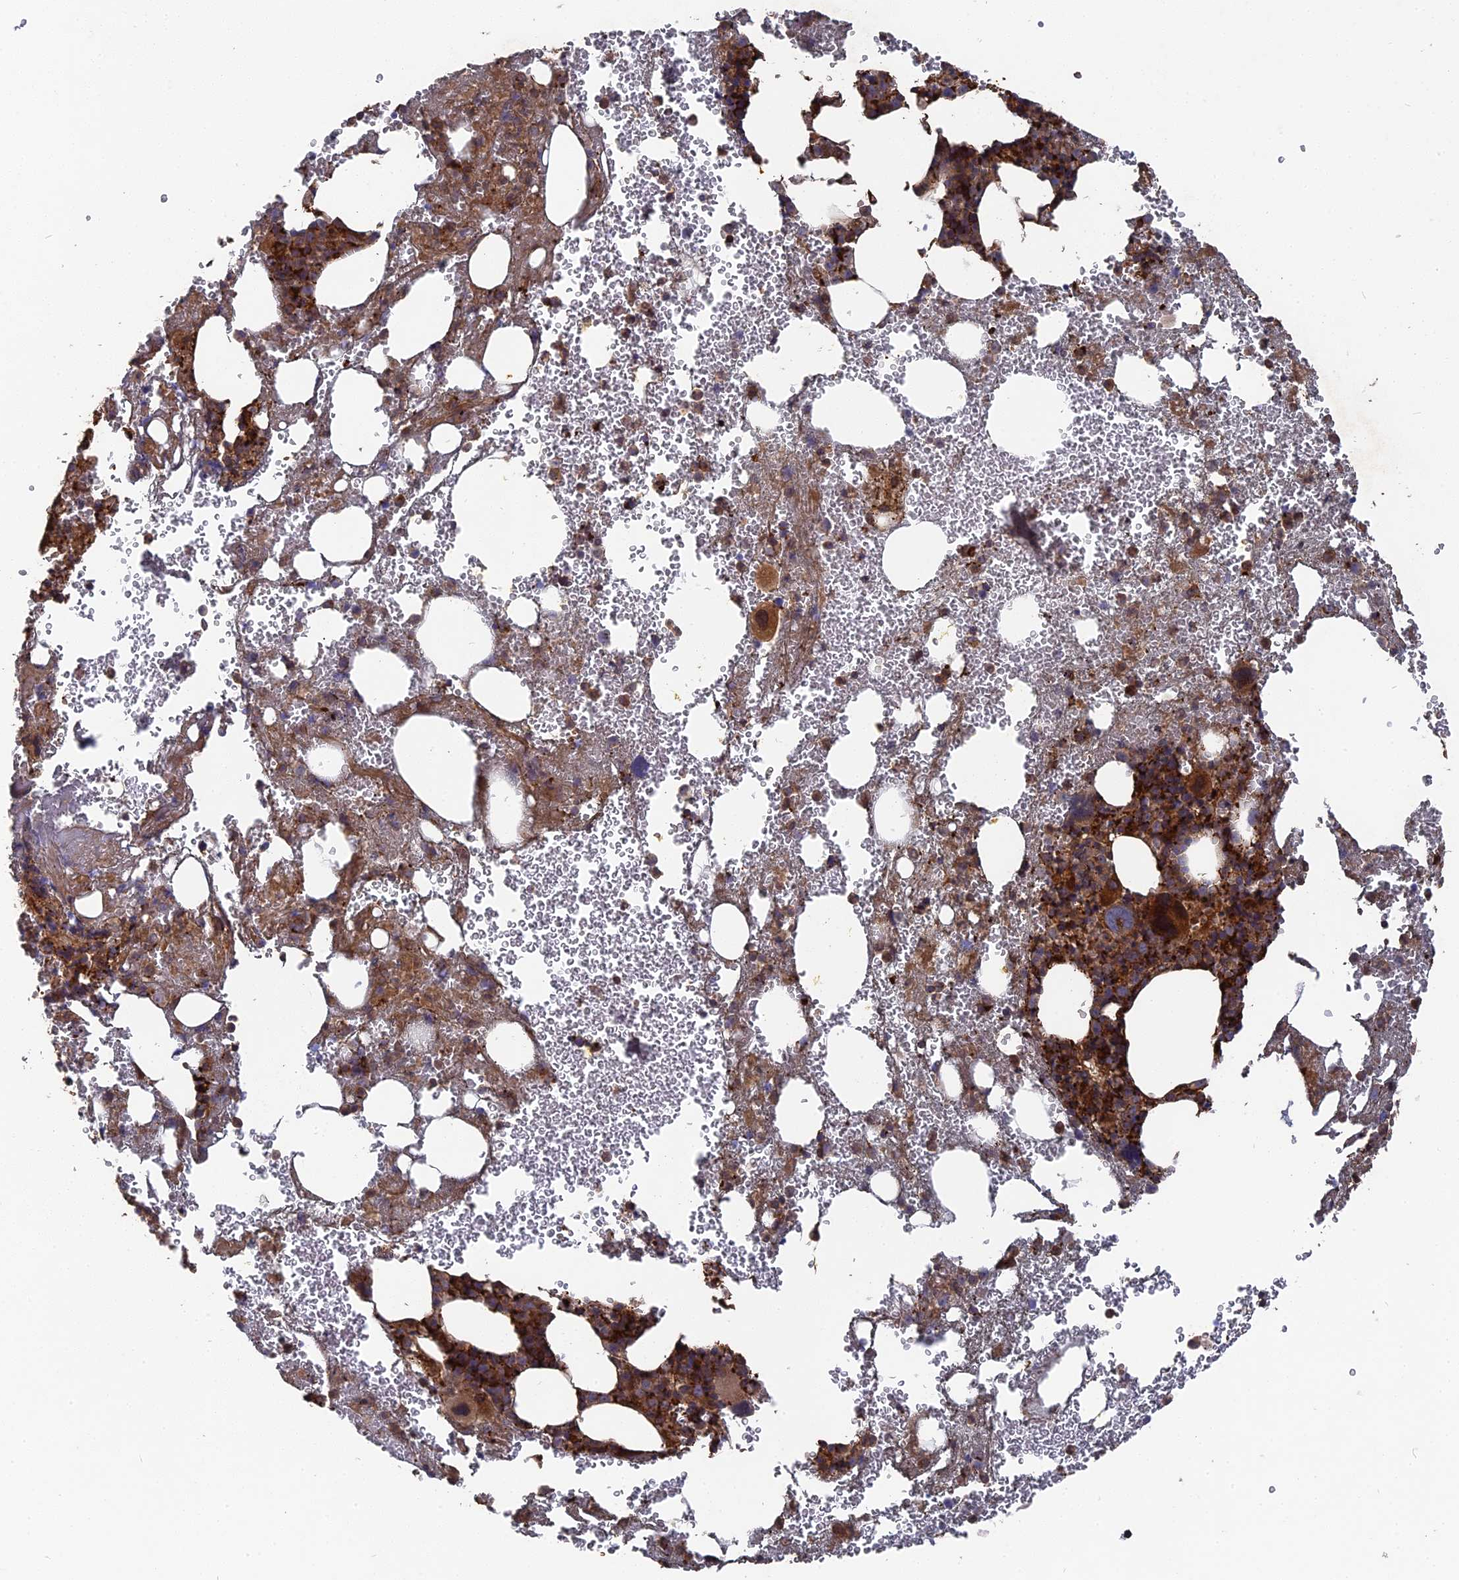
{"staining": {"intensity": "strong", "quantity": "25%-75%", "location": "cytoplasmic/membranous"}, "tissue": "bone marrow", "cell_type": "Hematopoietic cells", "image_type": "normal", "snomed": [{"axis": "morphology", "description": "Normal tissue, NOS"}, {"axis": "topography", "description": "Bone marrow"}], "caption": "The histopathology image displays immunohistochemical staining of normal bone marrow. There is strong cytoplasmic/membranous staining is present in approximately 25%-75% of hematopoietic cells. (IHC, brightfield microscopy, high magnification).", "gene": "DEF8", "patient": {"sex": "male", "age": 61}}